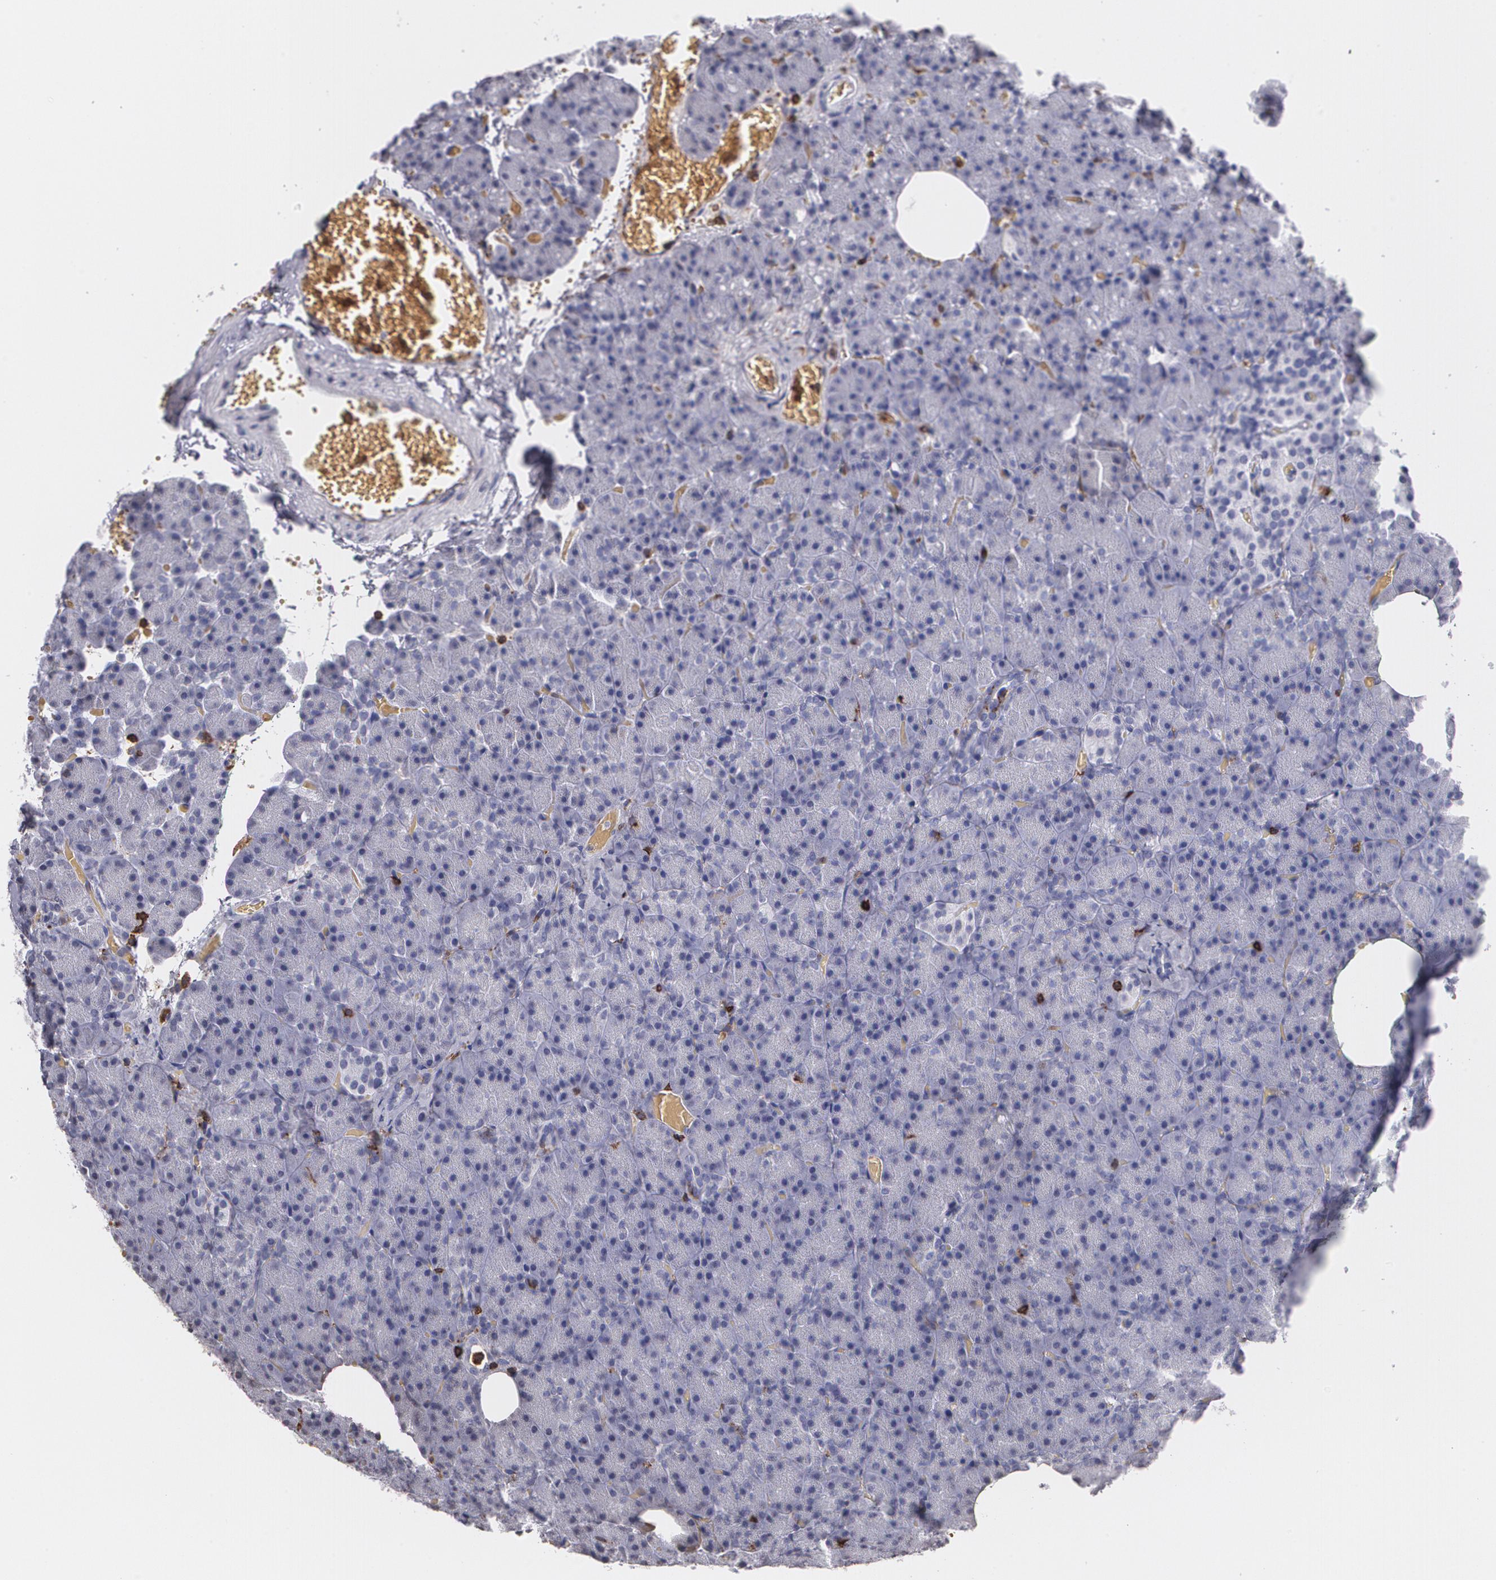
{"staining": {"intensity": "negative", "quantity": "none", "location": "none"}, "tissue": "carcinoid", "cell_type": "Tumor cells", "image_type": "cancer", "snomed": [{"axis": "morphology", "description": "Normal tissue, NOS"}, {"axis": "morphology", "description": "Carcinoid, malignant, NOS"}, {"axis": "topography", "description": "Pancreas"}], "caption": "This is an IHC histopathology image of human carcinoid (malignant). There is no expression in tumor cells.", "gene": "PTPRC", "patient": {"sex": "female", "age": 35}}